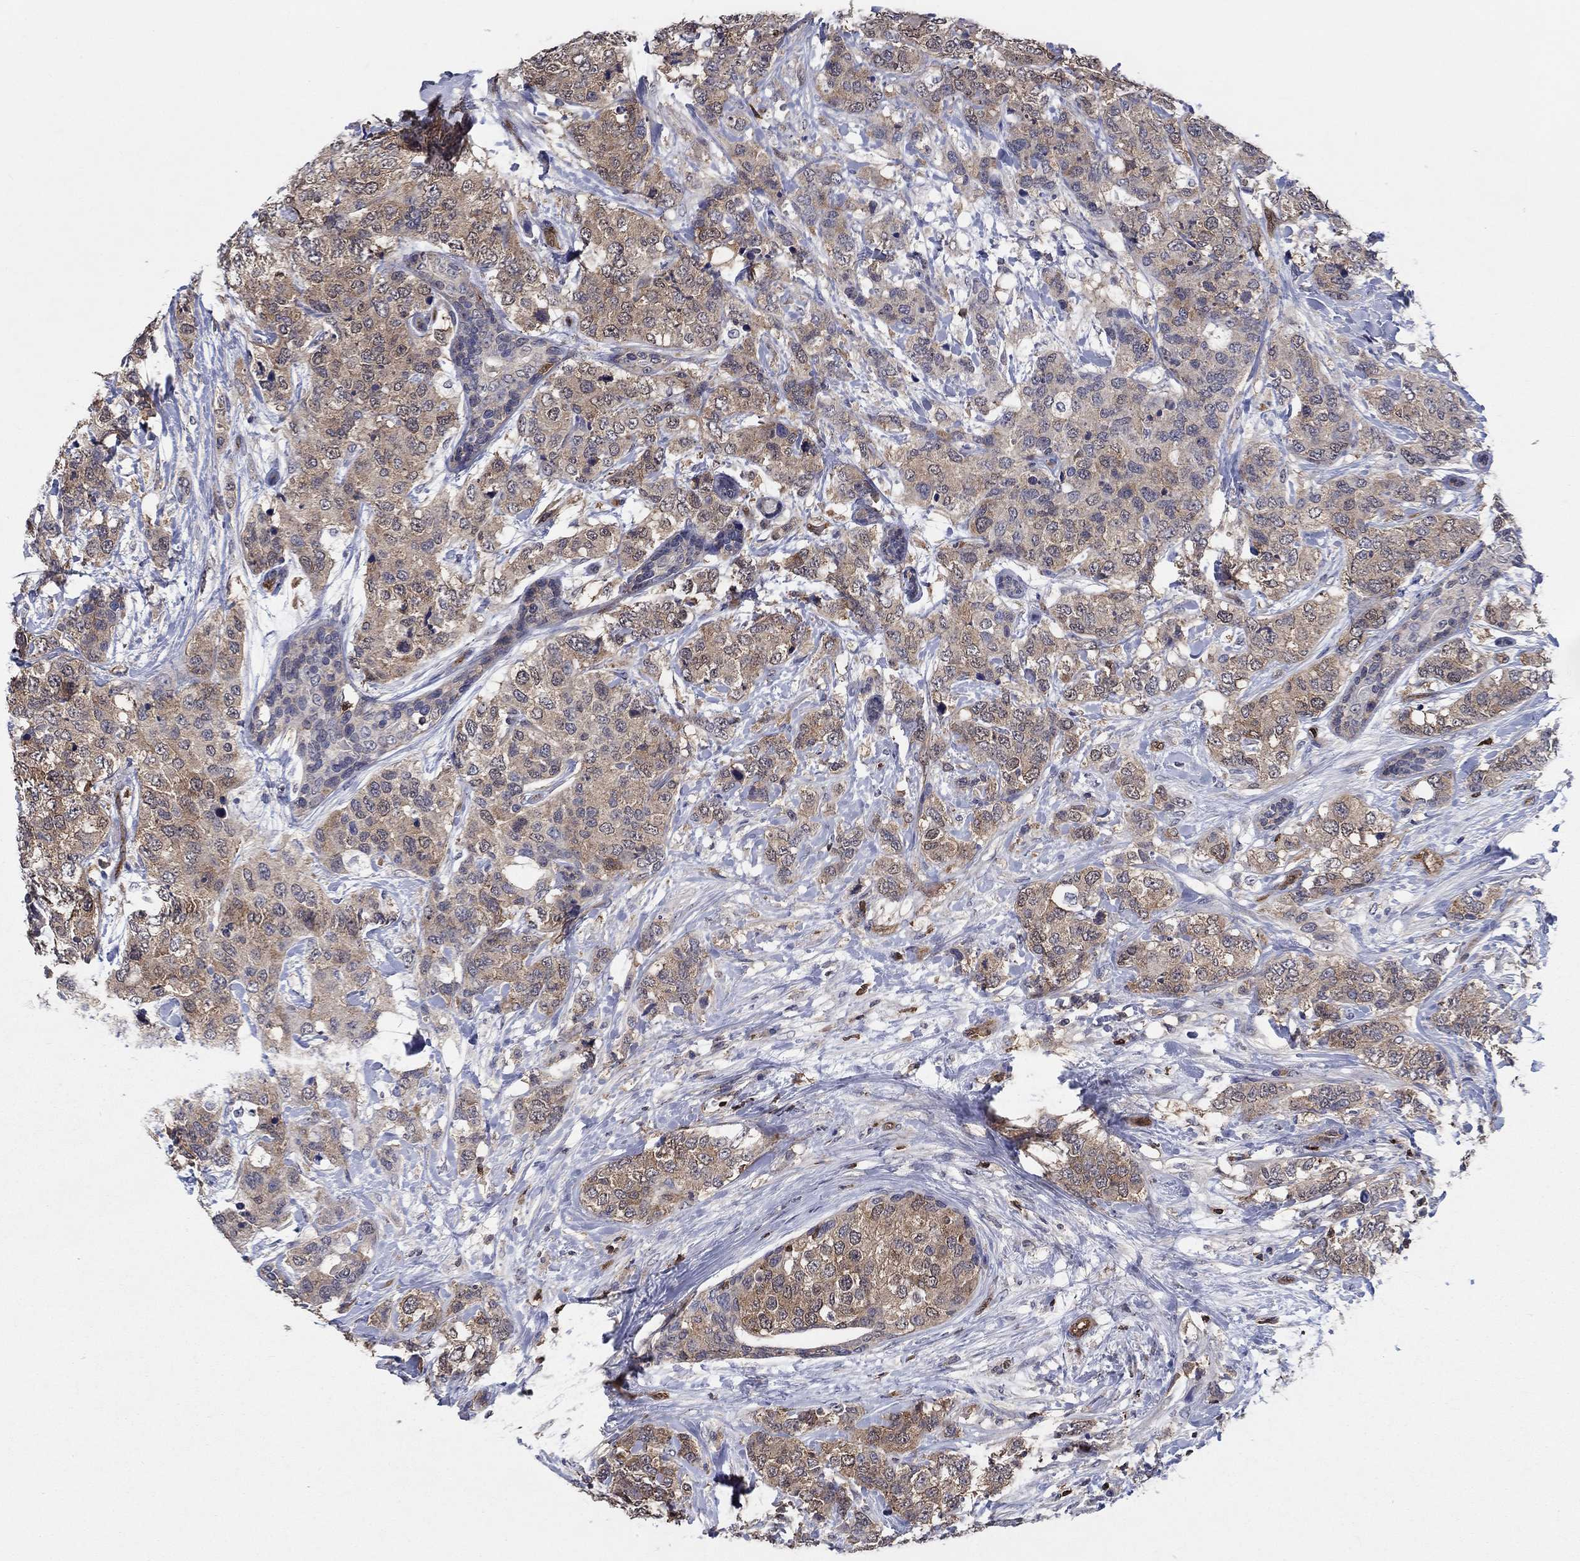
{"staining": {"intensity": "weak", "quantity": "25%-75%", "location": "cytoplasmic/membranous"}, "tissue": "breast cancer", "cell_type": "Tumor cells", "image_type": "cancer", "snomed": [{"axis": "morphology", "description": "Lobular carcinoma"}, {"axis": "topography", "description": "Breast"}], "caption": "Weak cytoplasmic/membranous expression is appreciated in approximately 25%-75% of tumor cells in lobular carcinoma (breast). The protein of interest is stained brown, and the nuclei are stained in blue (DAB IHC with brightfield microscopy, high magnification).", "gene": "AGFG2", "patient": {"sex": "female", "age": 59}}